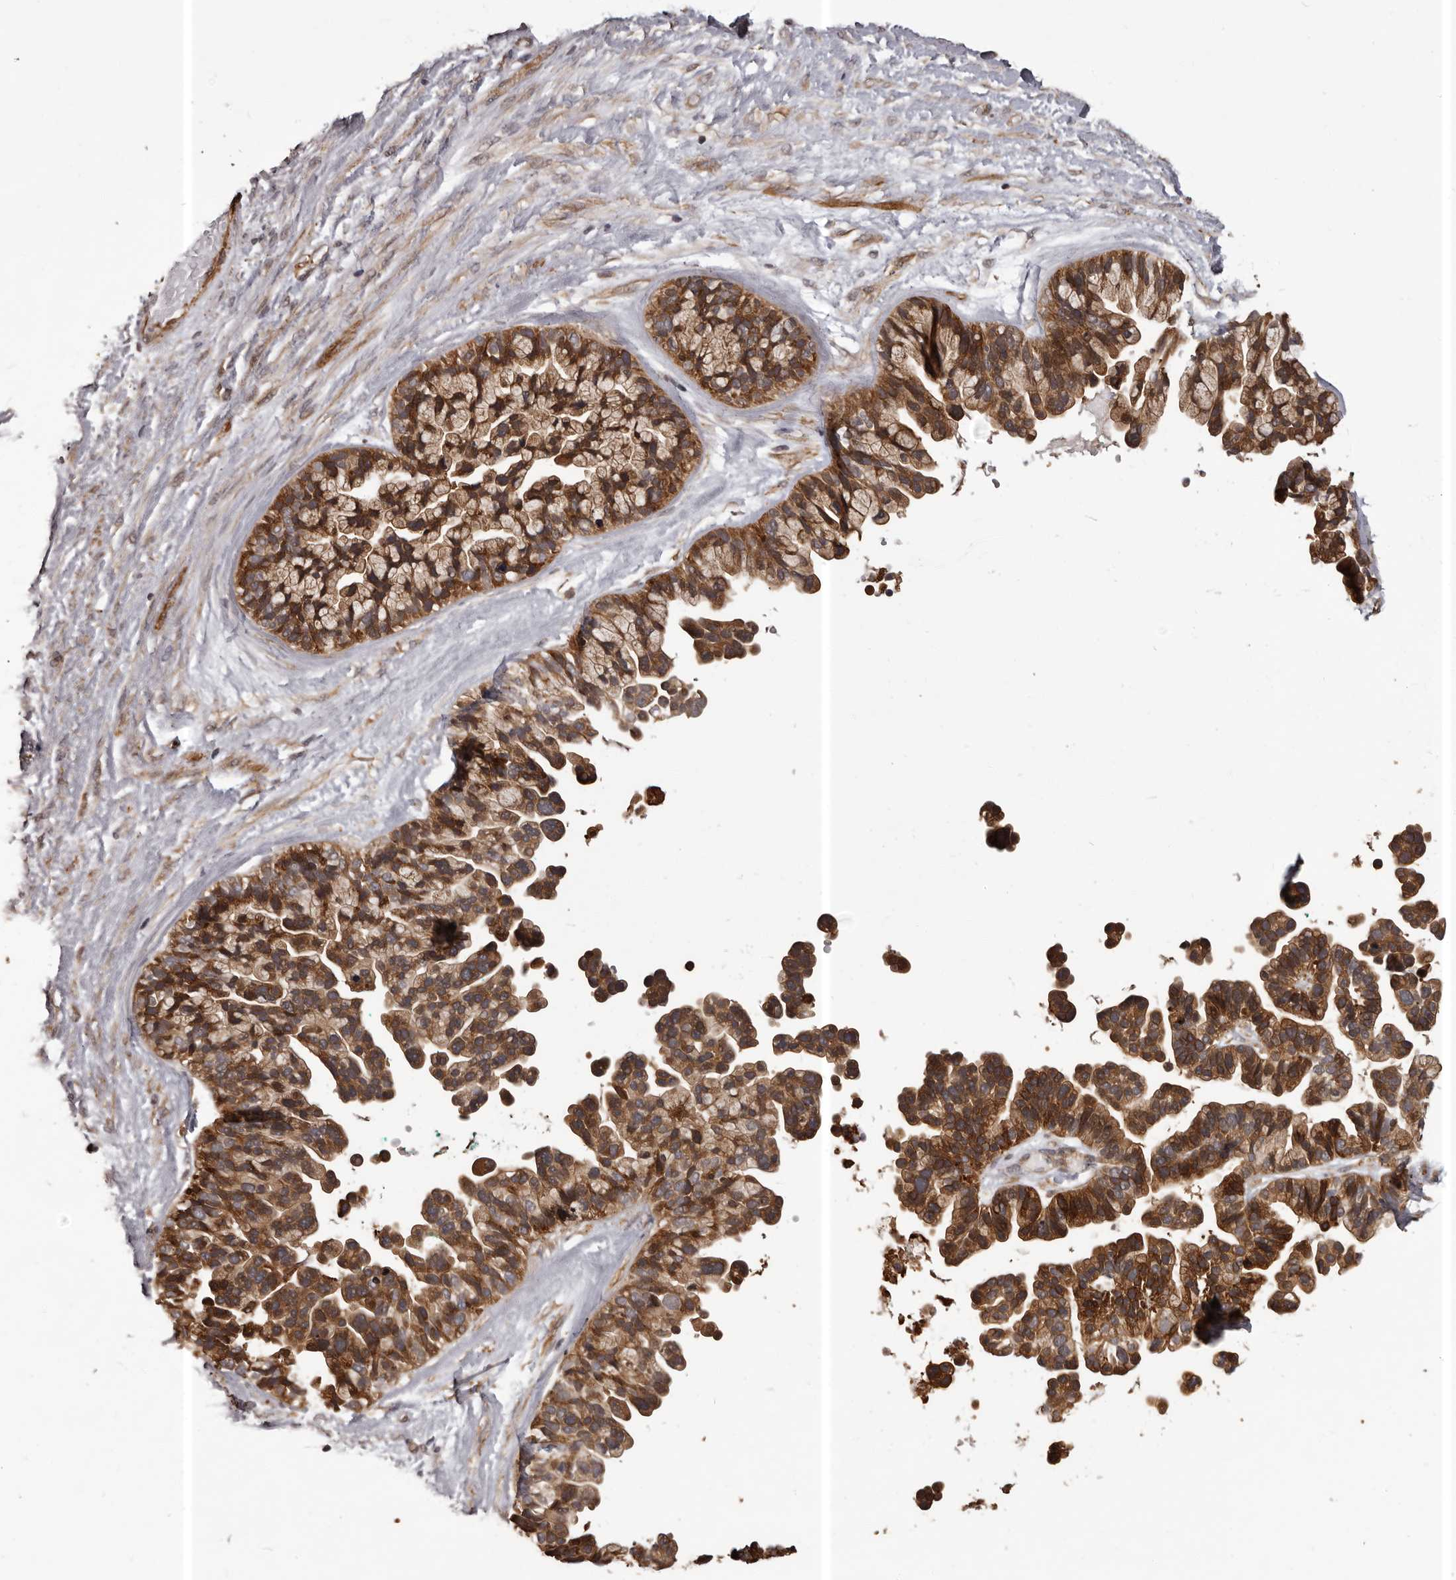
{"staining": {"intensity": "strong", "quantity": ">75%", "location": "cytoplasmic/membranous"}, "tissue": "ovarian cancer", "cell_type": "Tumor cells", "image_type": "cancer", "snomed": [{"axis": "morphology", "description": "Cystadenocarcinoma, serous, NOS"}, {"axis": "topography", "description": "Ovary"}], "caption": "Strong cytoplasmic/membranous protein staining is appreciated in about >75% of tumor cells in ovarian cancer (serous cystadenocarcinoma).", "gene": "SLITRK6", "patient": {"sex": "female", "age": 56}}